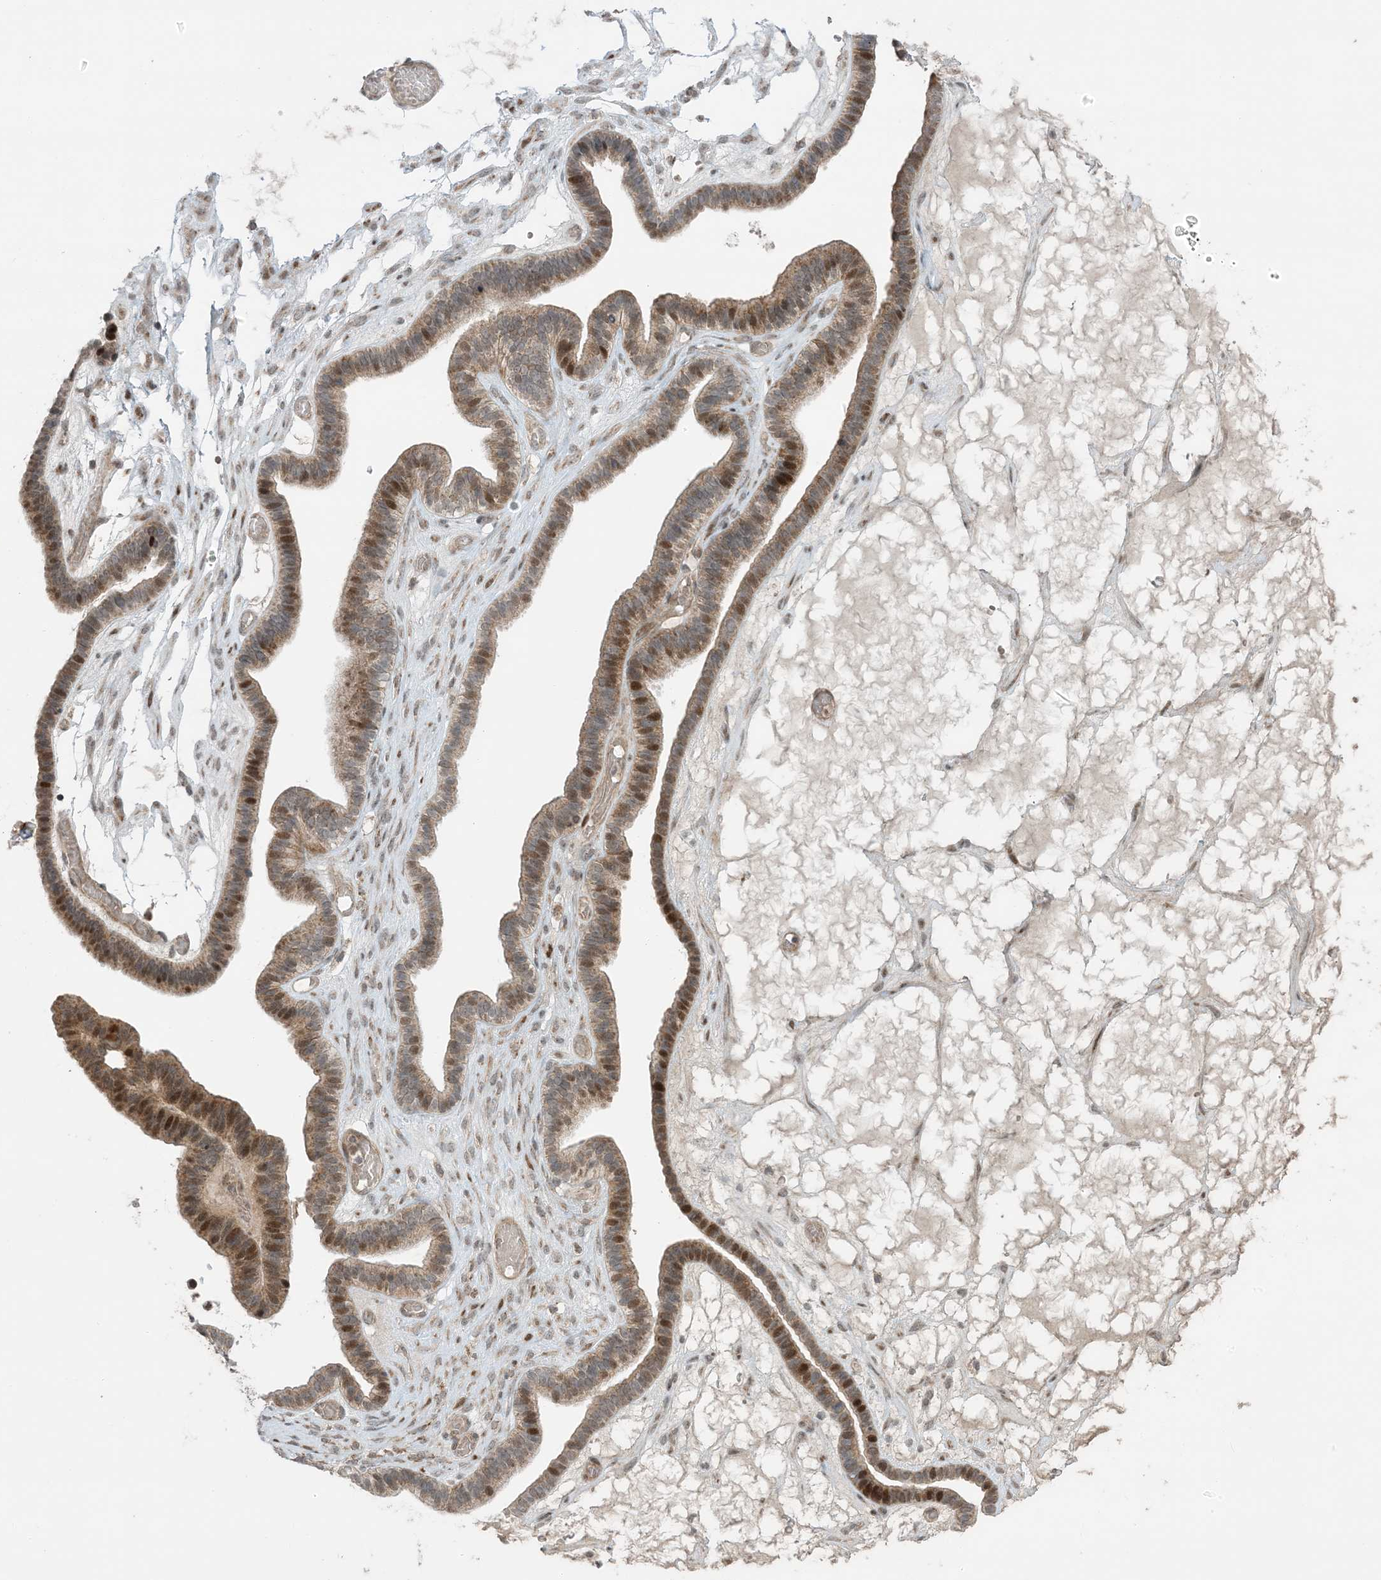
{"staining": {"intensity": "moderate", "quantity": "25%-75%", "location": "nuclear"}, "tissue": "ovarian cancer", "cell_type": "Tumor cells", "image_type": "cancer", "snomed": [{"axis": "morphology", "description": "Cystadenocarcinoma, serous, NOS"}, {"axis": "topography", "description": "Ovary"}], "caption": "Immunohistochemistry micrograph of neoplastic tissue: human serous cystadenocarcinoma (ovarian) stained using immunohistochemistry displays medium levels of moderate protein expression localized specifically in the nuclear of tumor cells, appearing as a nuclear brown color.", "gene": "PHLDB2", "patient": {"sex": "female", "age": 56}}